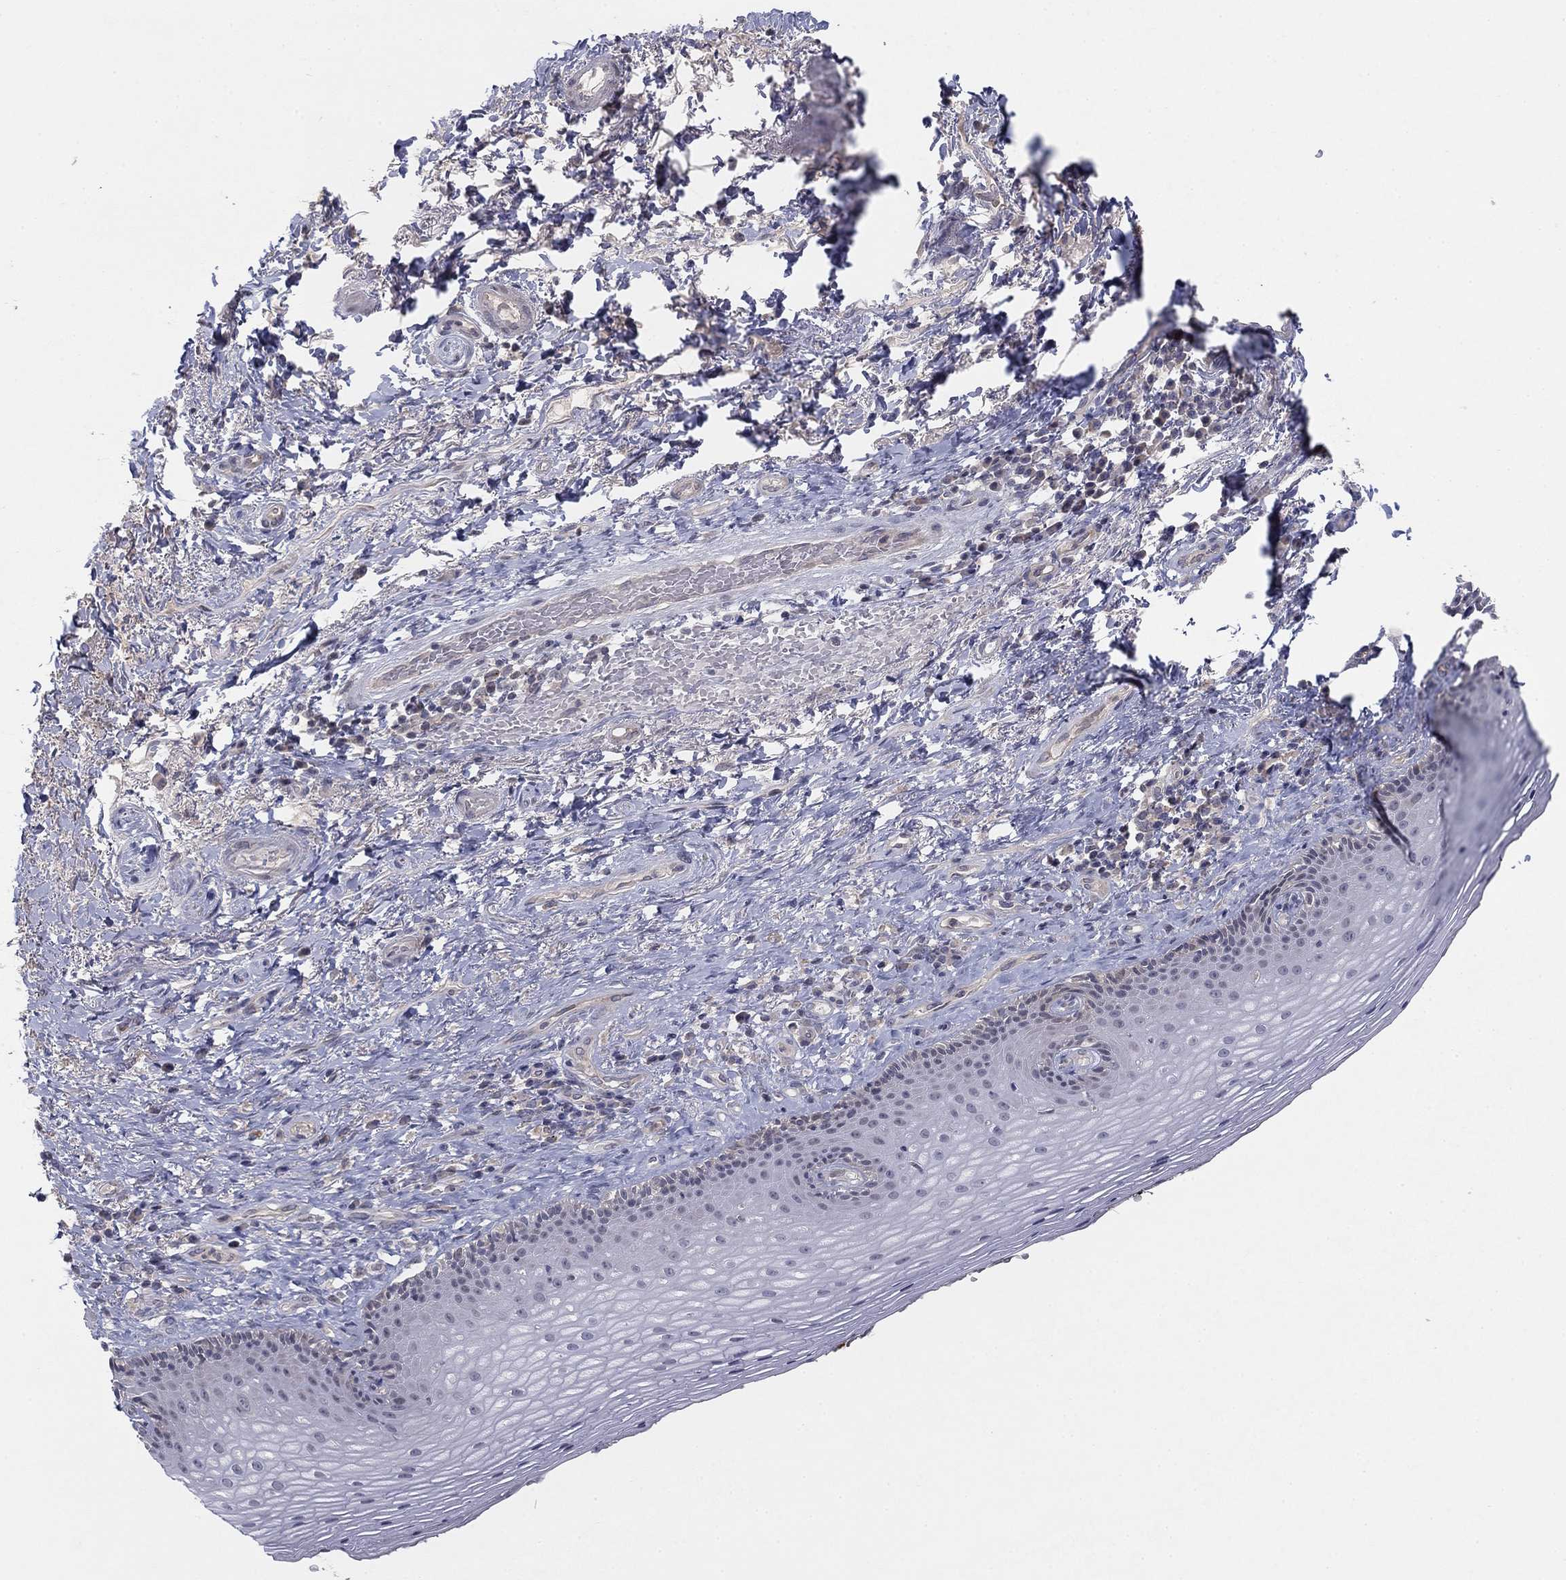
{"staining": {"intensity": "negative", "quantity": "none", "location": "none"}, "tissue": "skin", "cell_type": "Epidermal cells", "image_type": "normal", "snomed": [{"axis": "morphology", "description": "Normal tissue, NOS"}, {"axis": "morphology", "description": "Adenocarcinoma, NOS"}, {"axis": "topography", "description": "Rectum"}, {"axis": "topography", "description": "Anal"}], "caption": "Epidermal cells show no significant protein expression in benign skin.", "gene": "AMN1", "patient": {"sex": "female", "age": 68}}